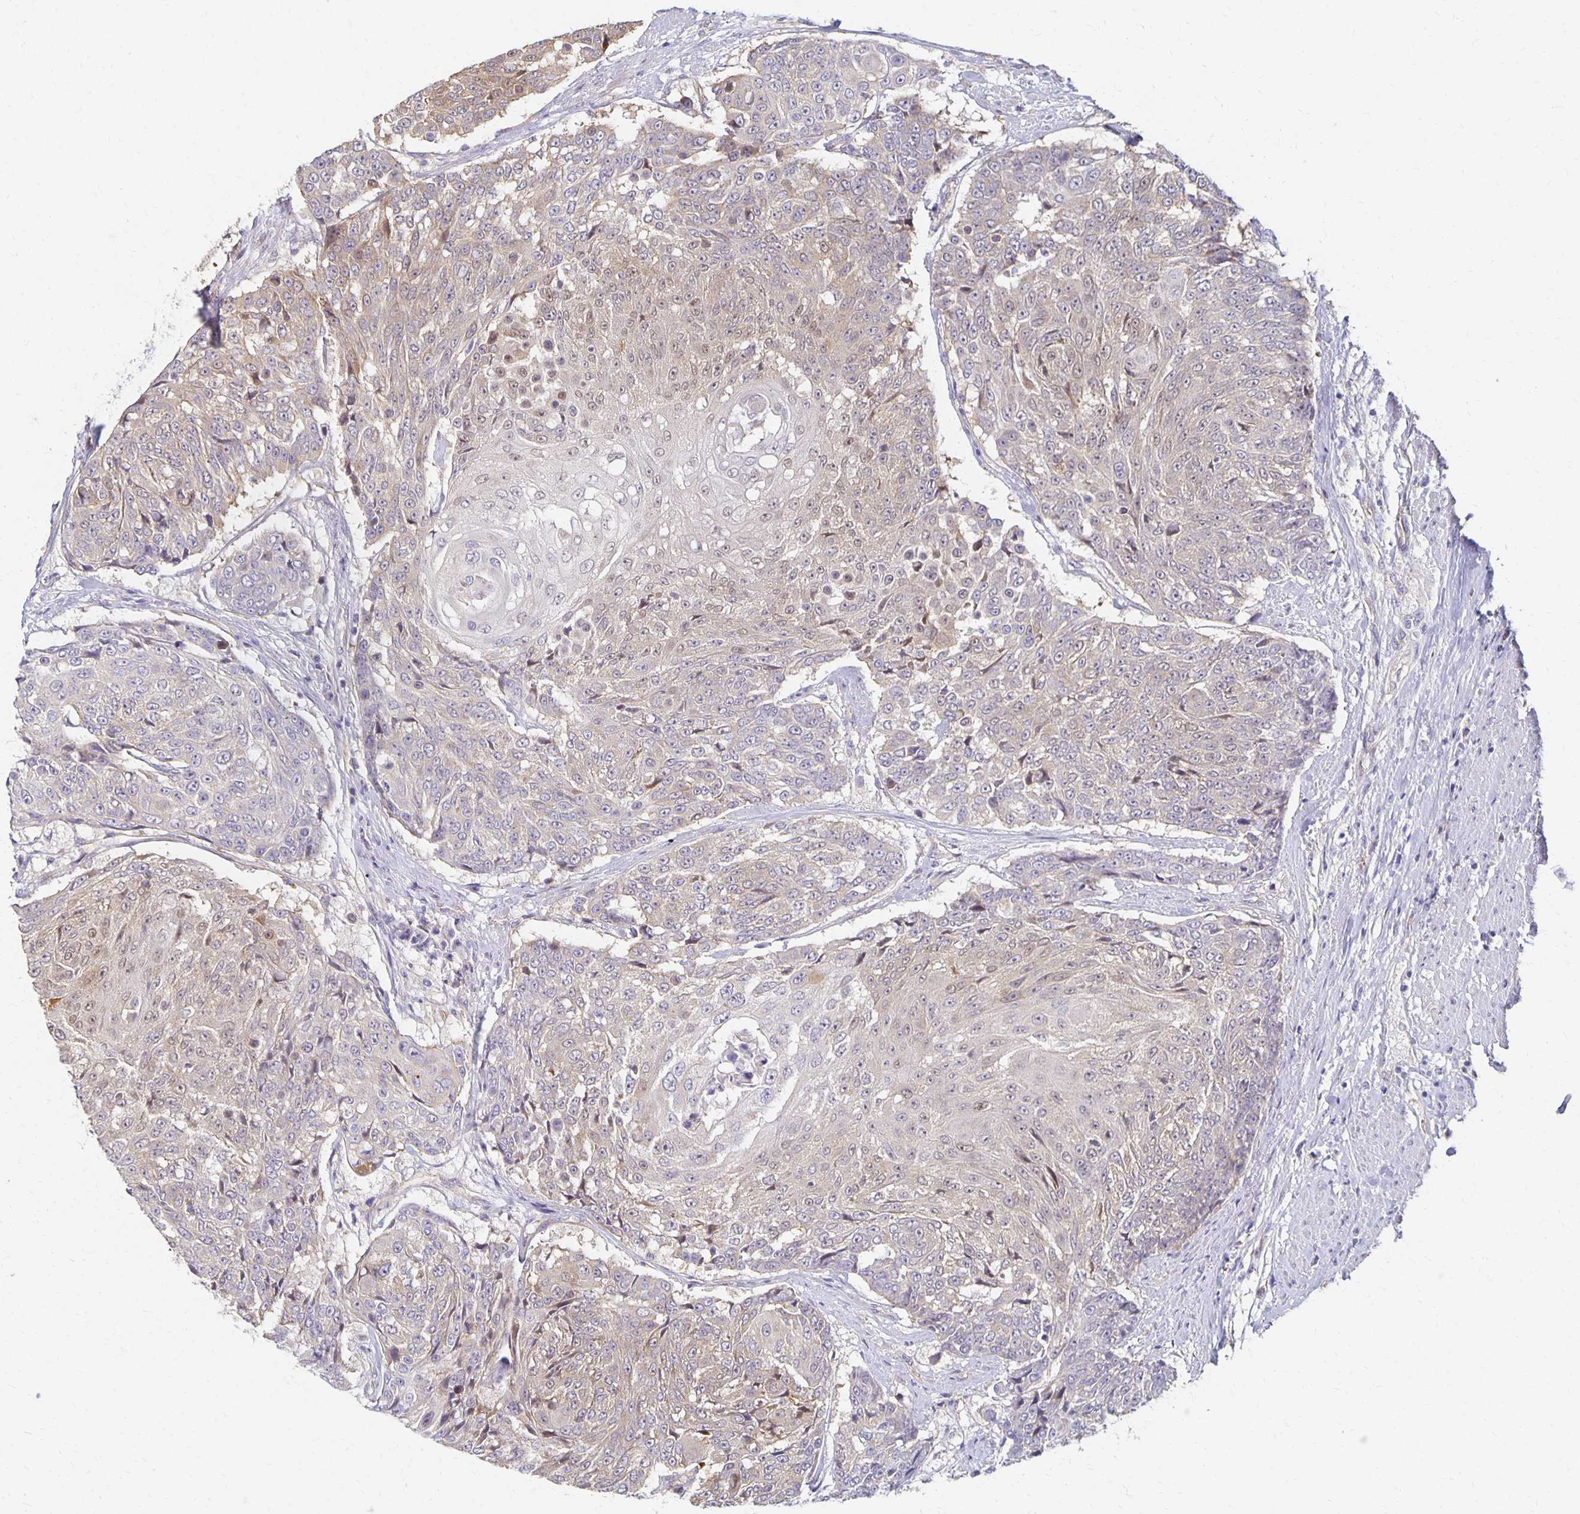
{"staining": {"intensity": "weak", "quantity": "25%-75%", "location": "cytoplasmic/membranous"}, "tissue": "urothelial cancer", "cell_type": "Tumor cells", "image_type": "cancer", "snomed": [{"axis": "morphology", "description": "Urothelial carcinoma, High grade"}, {"axis": "topography", "description": "Urinary bladder"}], "caption": "IHC staining of high-grade urothelial carcinoma, which displays low levels of weak cytoplasmic/membranous positivity in about 25%-75% of tumor cells indicating weak cytoplasmic/membranous protein positivity. The staining was performed using DAB (brown) for protein detection and nuclei were counterstained in hematoxylin (blue).", "gene": "SORL1", "patient": {"sex": "female", "age": 63}}